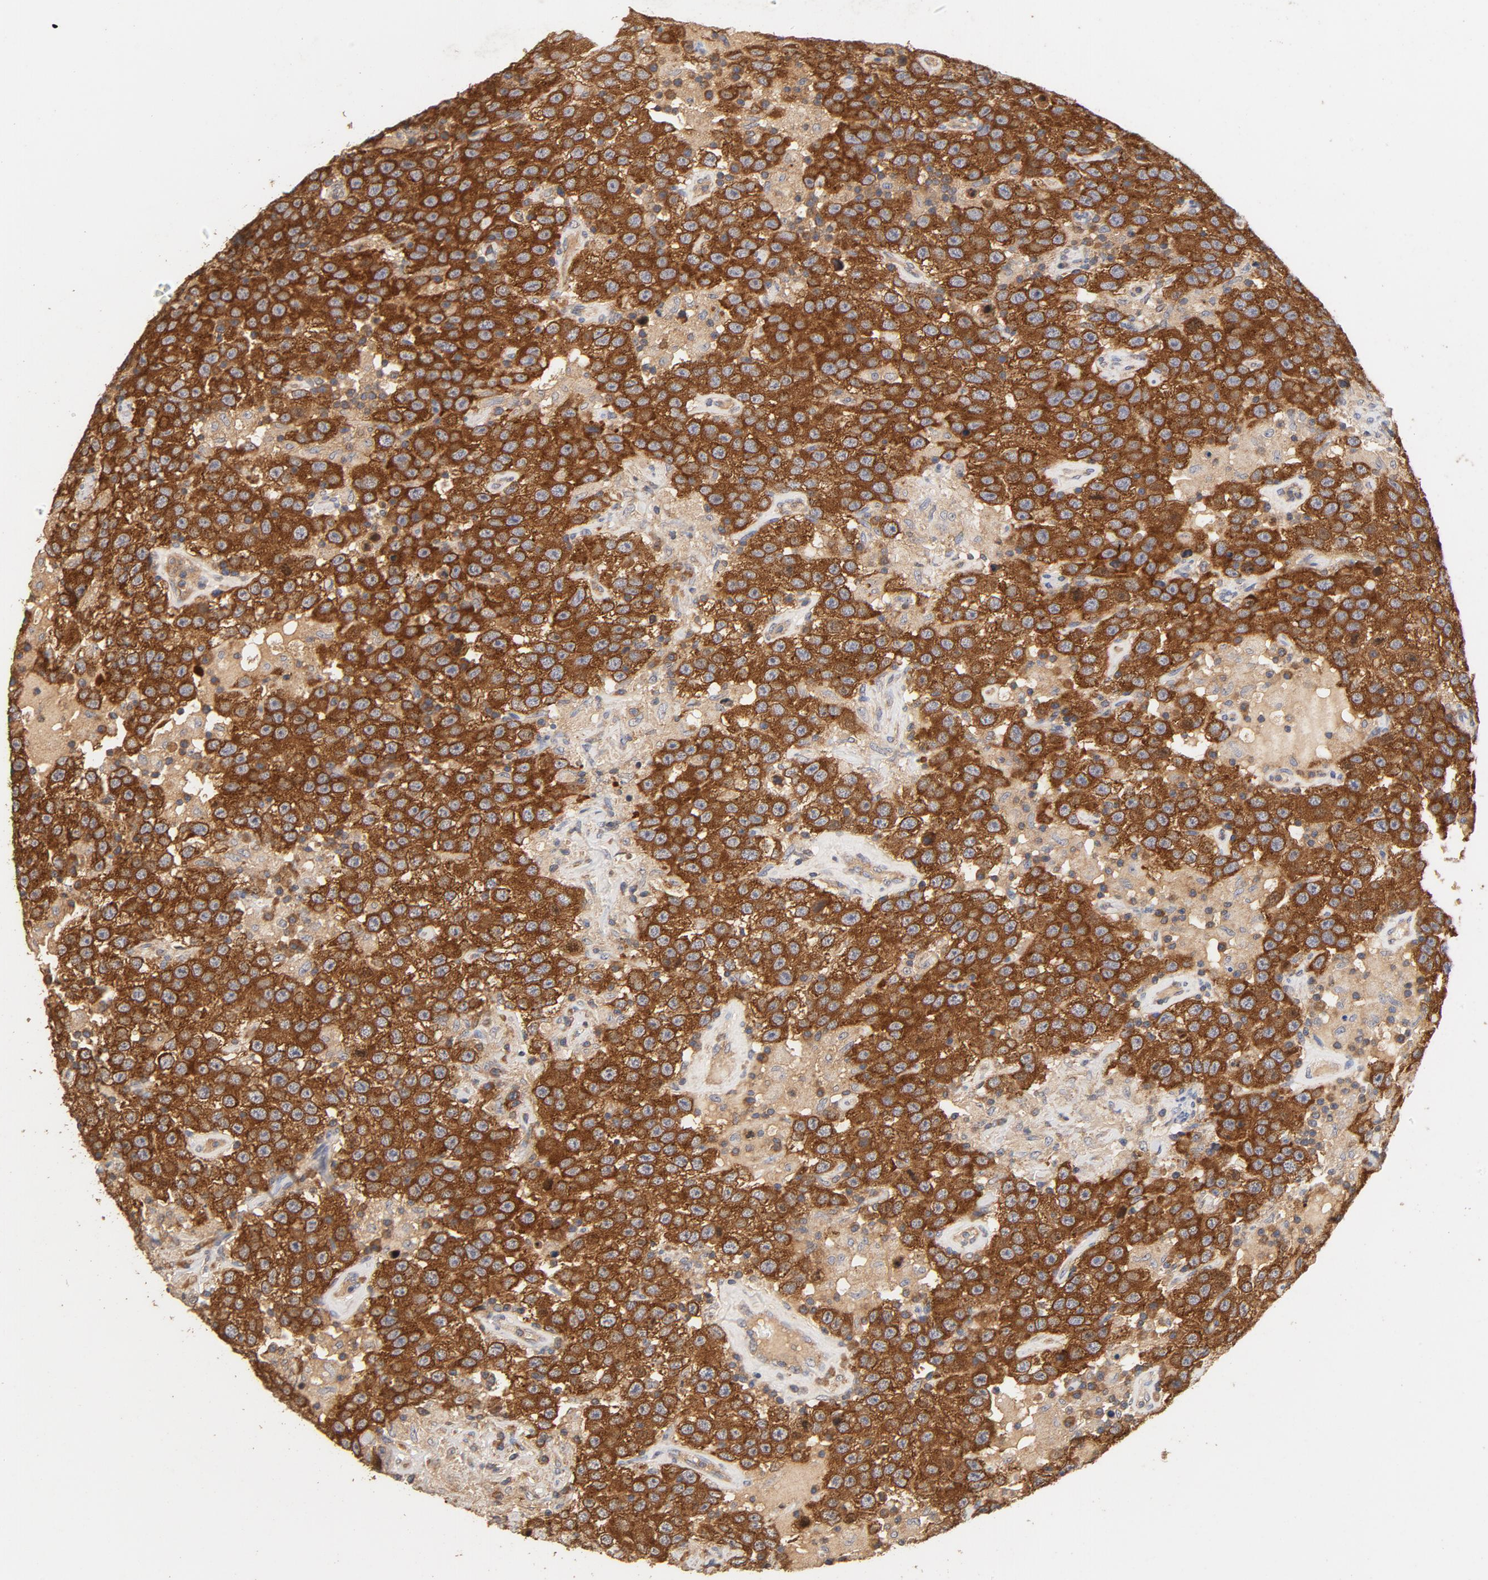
{"staining": {"intensity": "strong", "quantity": ">75%", "location": "cytoplasmic/membranous"}, "tissue": "testis cancer", "cell_type": "Tumor cells", "image_type": "cancer", "snomed": [{"axis": "morphology", "description": "Seminoma, NOS"}, {"axis": "topography", "description": "Testis"}], "caption": "Protein staining exhibits strong cytoplasmic/membranous positivity in about >75% of tumor cells in testis cancer.", "gene": "DDX6", "patient": {"sex": "male", "age": 41}}